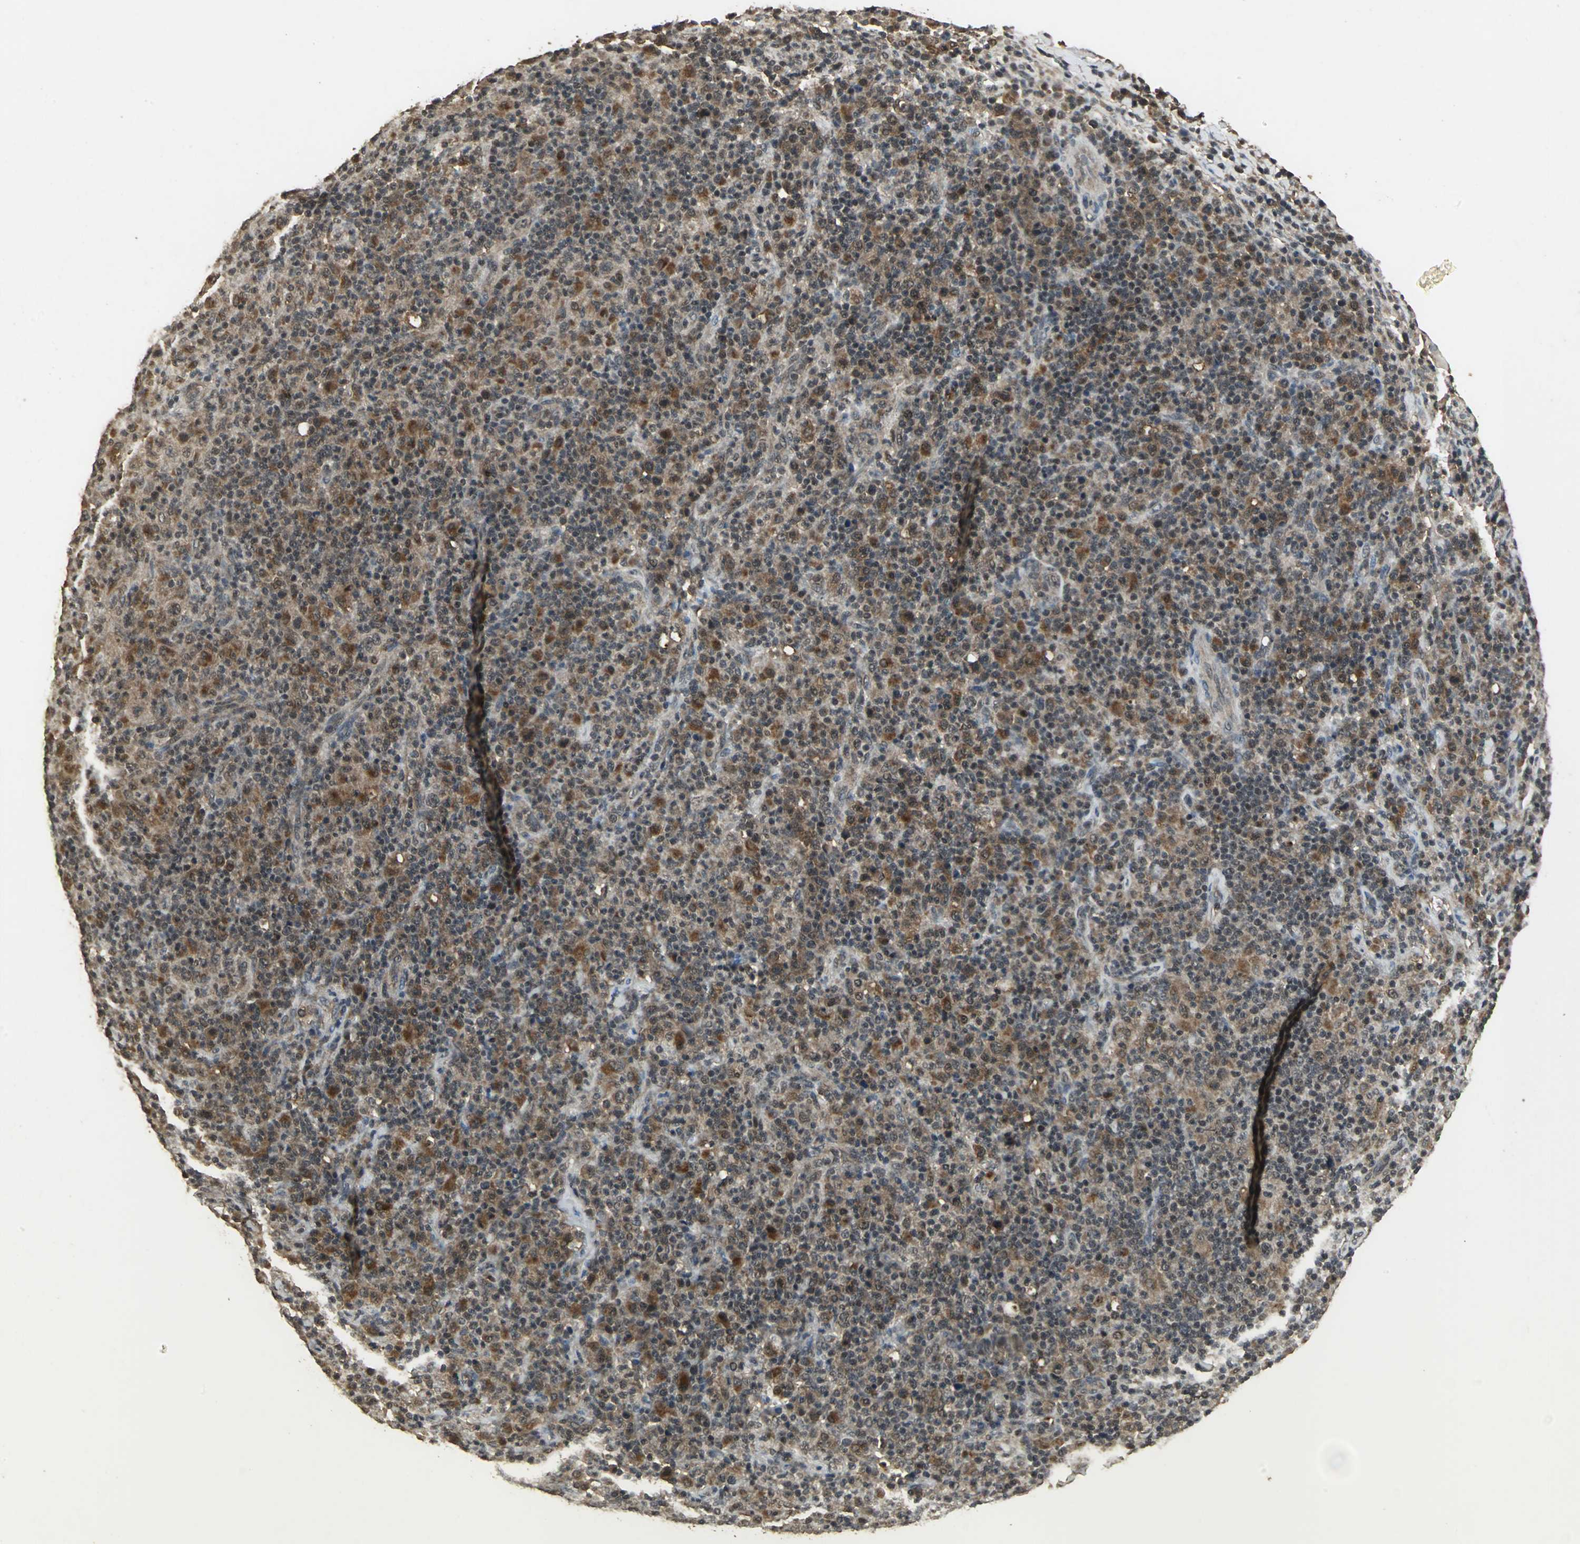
{"staining": {"intensity": "strong", "quantity": "25%-75%", "location": "cytoplasmic/membranous"}, "tissue": "lymphoma", "cell_type": "Tumor cells", "image_type": "cancer", "snomed": [{"axis": "morphology", "description": "Hodgkin's disease, NOS"}, {"axis": "topography", "description": "Lymph node"}], "caption": "Protein expression analysis of human lymphoma reveals strong cytoplasmic/membranous expression in approximately 25%-75% of tumor cells.", "gene": "UCHL5", "patient": {"sex": "male", "age": 65}}